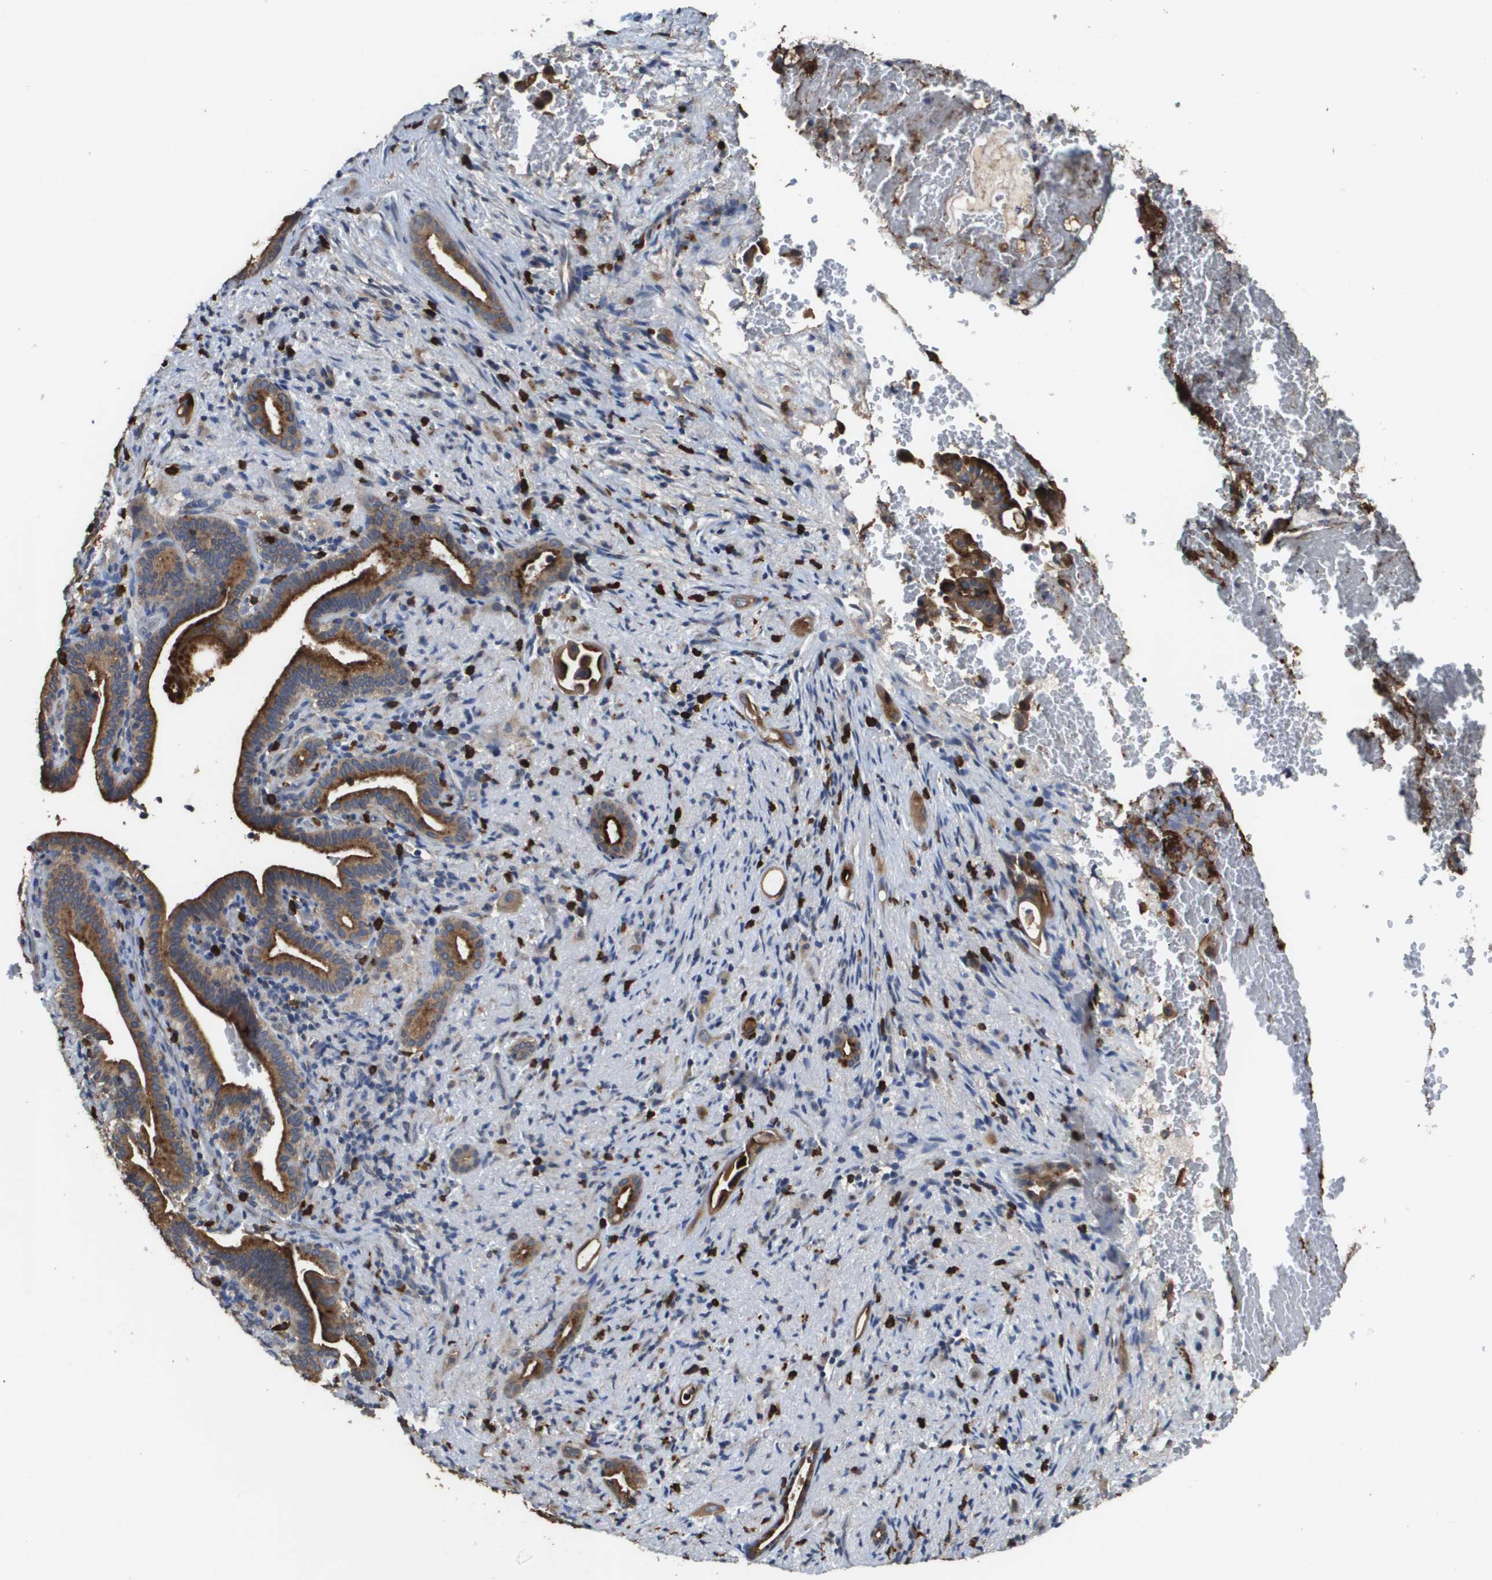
{"staining": {"intensity": "strong", "quantity": ">75%", "location": "cytoplasmic/membranous"}, "tissue": "liver cancer", "cell_type": "Tumor cells", "image_type": "cancer", "snomed": [{"axis": "morphology", "description": "Cholangiocarcinoma"}, {"axis": "topography", "description": "Liver"}], "caption": "Strong cytoplasmic/membranous protein staining is seen in approximately >75% of tumor cells in cholangiocarcinoma (liver).", "gene": "RAB27B", "patient": {"sex": "female", "age": 68}}